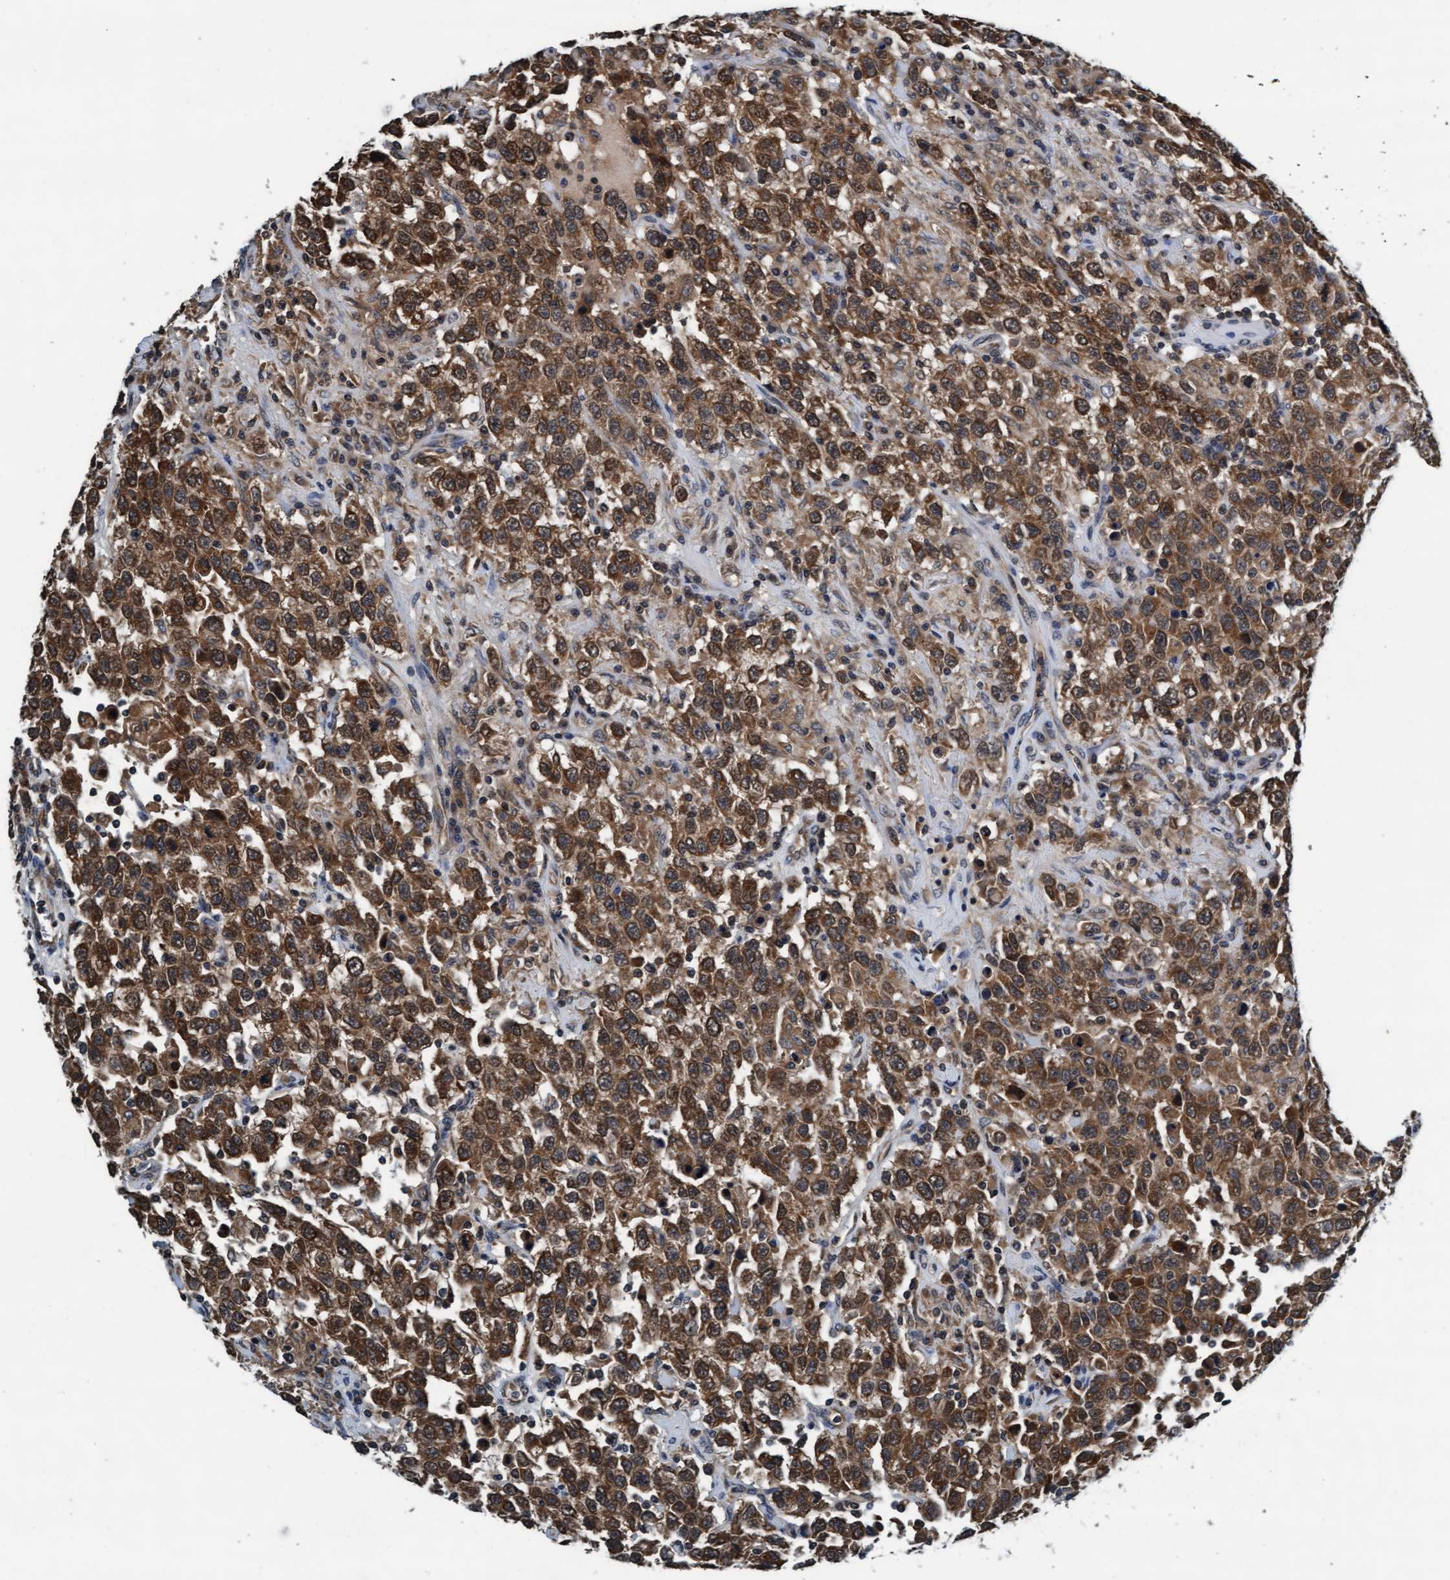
{"staining": {"intensity": "moderate", "quantity": ">75%", "location": "cytoplasmic/membranous,nuclear"}, "tissue": "testis cancer", "cell_type": "Tumor cells", "image_type": "cancer", "snomed": [{"axis": "morphology", "description": "Seminoma, NOS"}, {"axis": "topography", "description": "Testis"}], "caption": "A brown stain highlights moderate cytoplasmic/membranous and nuclear staining of a protein in human seminoma (testis) tumor cells.", "gene": "WASF1", "patient": {"sex": "male", "age": 41}}